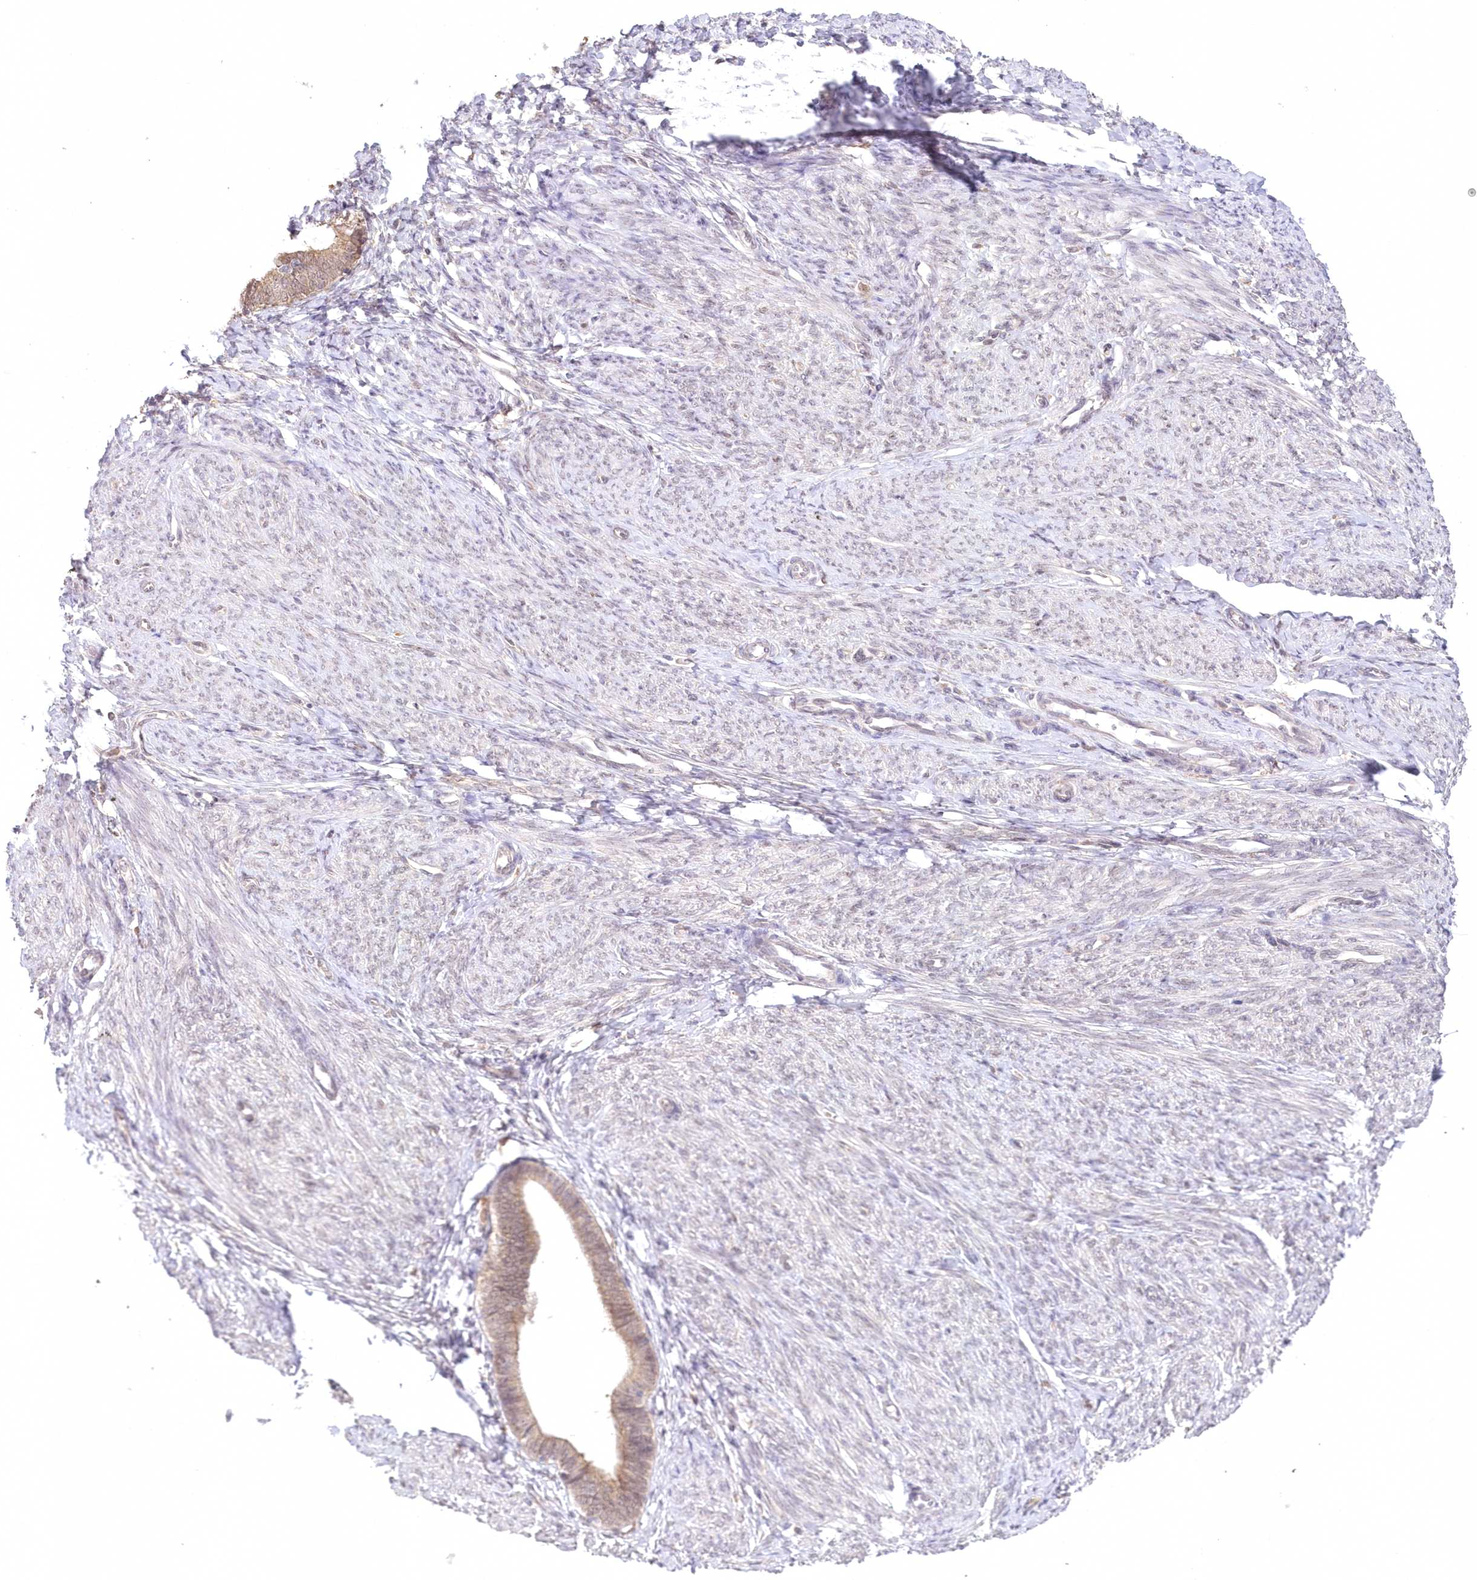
{"staining": {"intensity": "weak", "quantity": "<25%", "location": "cytoplasmic/membranous"}, "tissue": "endometrium", "cell_type": "Cells in endometrial stroma", "image_type": "normal", "snomed": [{"axis": "morphology", "description": "Normal tissue, NOS"}, {"axis": "topography", "description": "Endometrium"}], "caption": "Immunohistochemistry of normal endometrium displays no staining in cells in endometrial stroma. Brightfield microscopy of immunohistochemistry stained with DAB (brown) and hematoxylin (blue), captured at high magnification.", "gene": "RNPEP", "patient": {"sex": "female", "age": 72}}